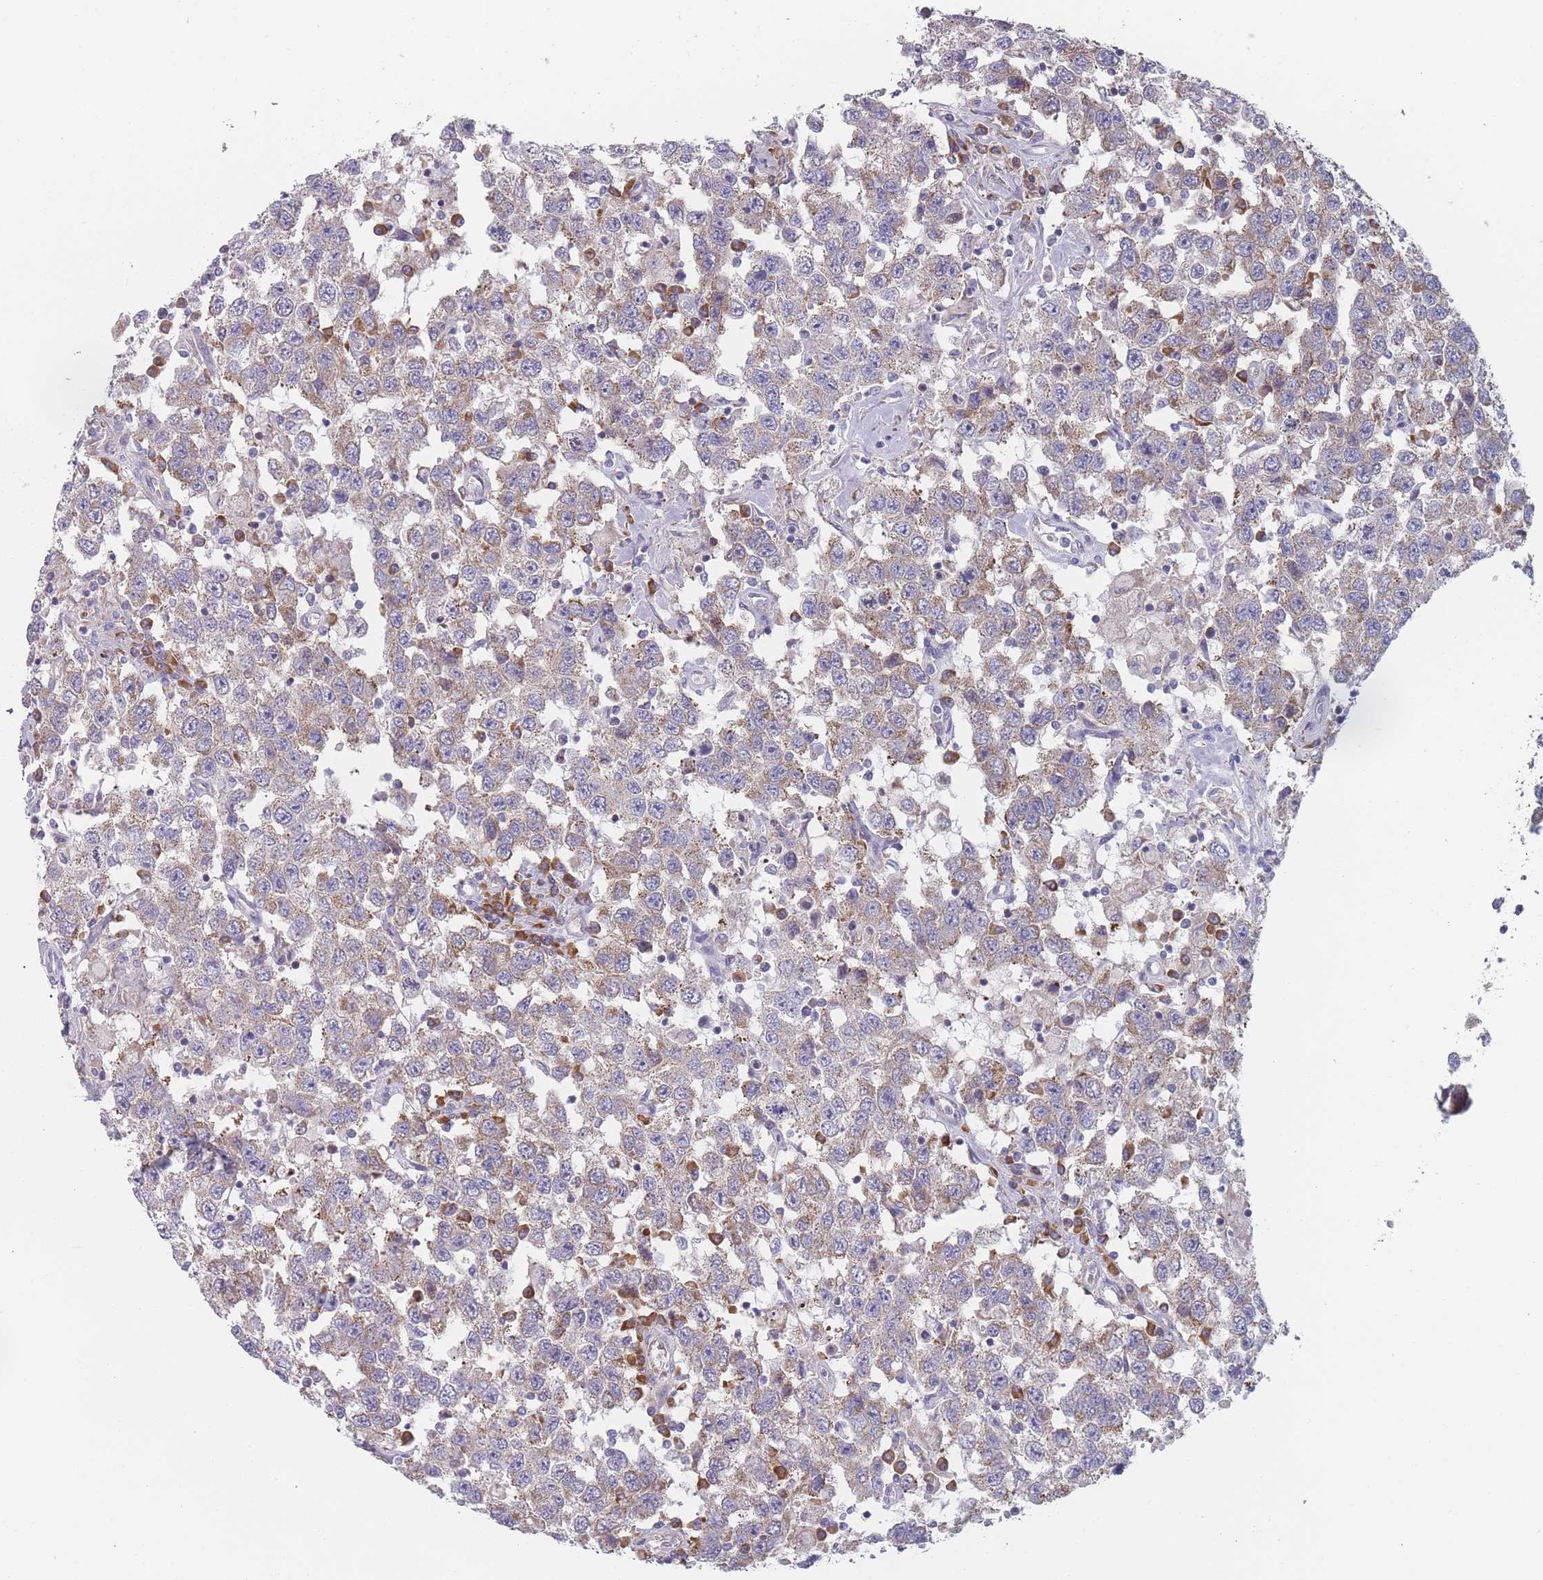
{"staining": {"intensity": "weak", "quantity": "25%-75%", "location": "cytoplasmic/membranous"}, "tissue": "testis cancer", "cell_type": "Tumor cells", "image_type": "cancer", "snomed": [{"axis": "morphology", "description": "Seminoma, NOS"}, {"axis": "topography", "description": "Testis"}], "caption": "This micrograph reveals immunohistochemistry staining of seminoma (testis), with low weak cytoplasmic/membranous positivity in about 25%-75% of tumor cells.", "gene": "CACNG5", "patient": {"sex": "male", "age": 41}}